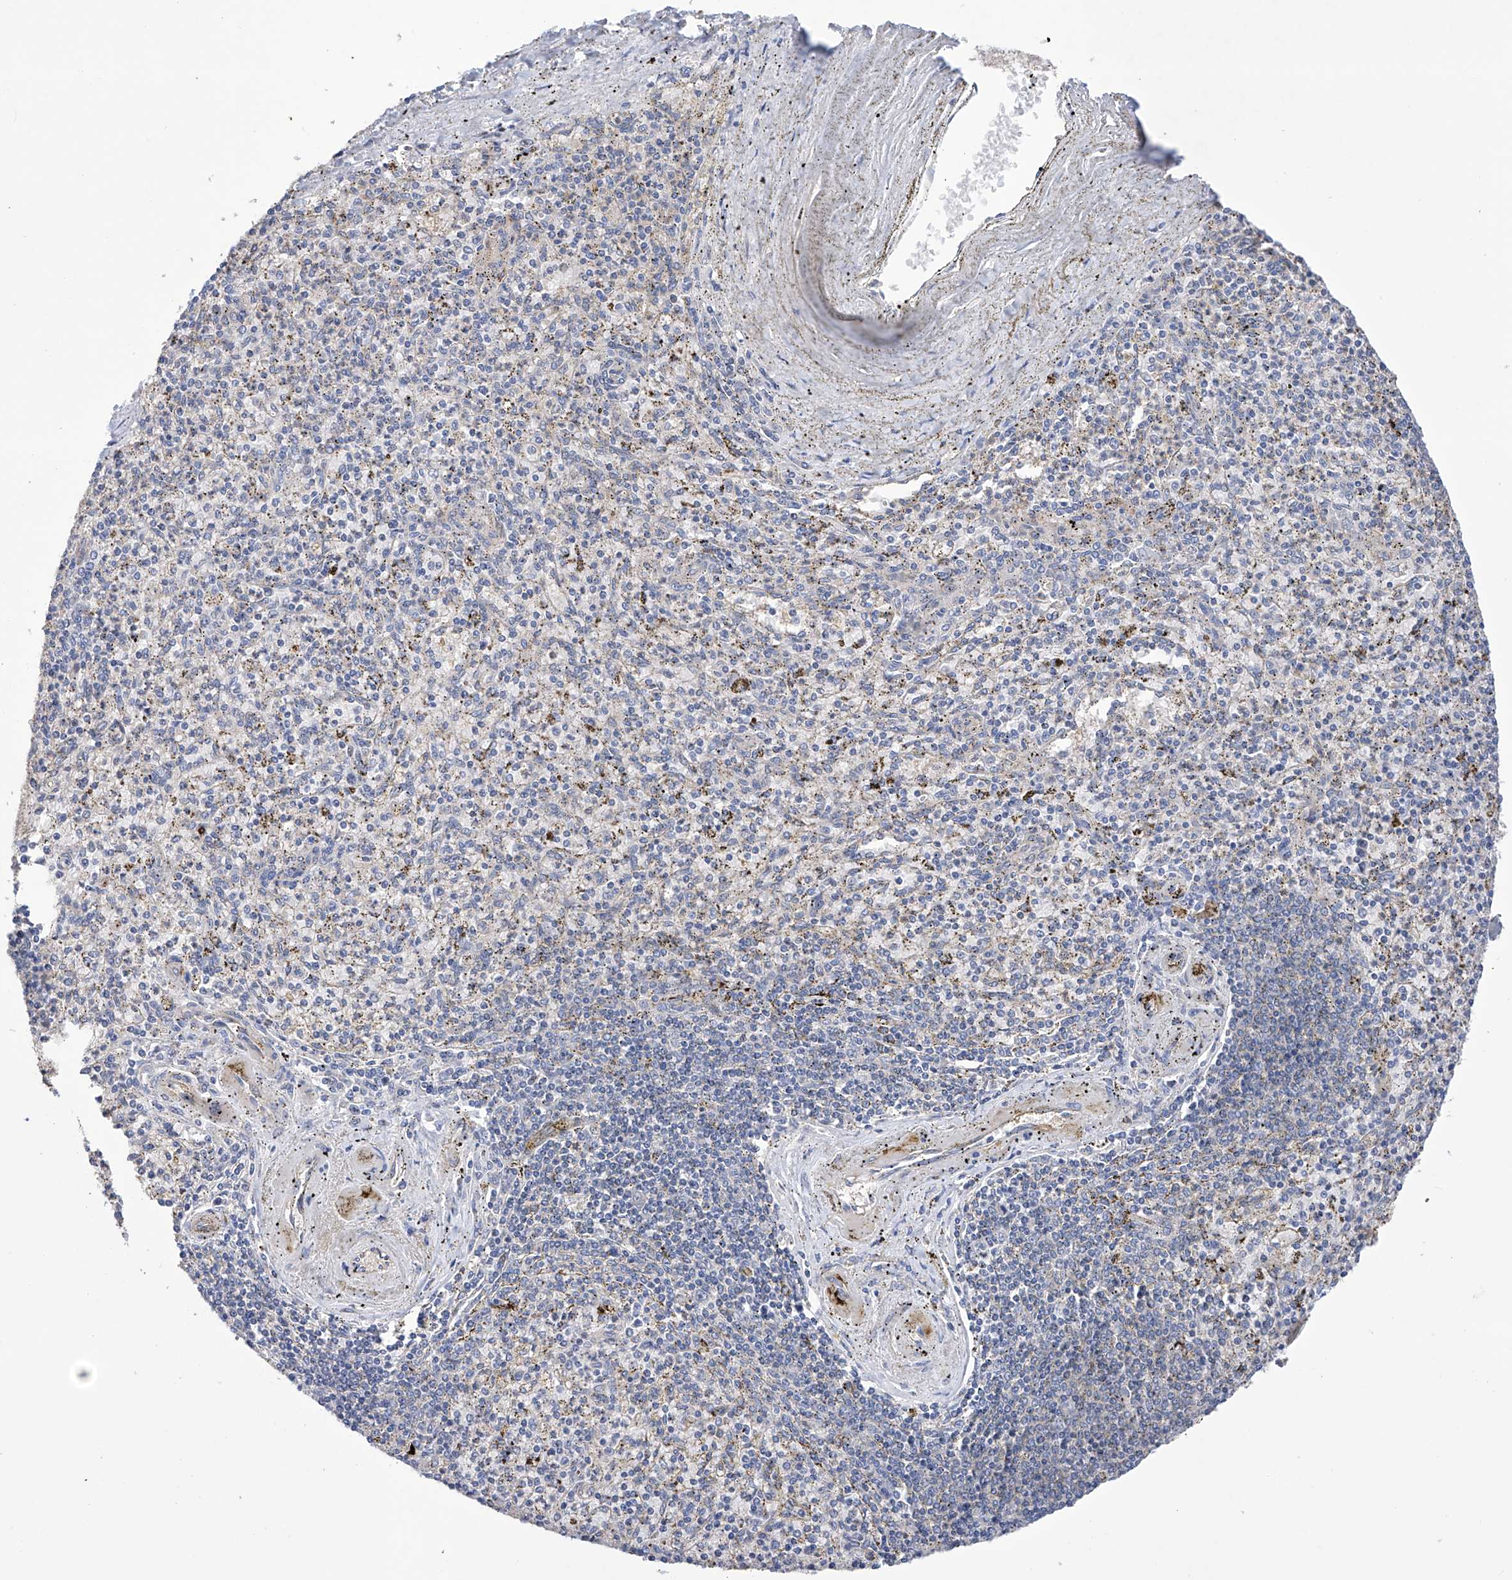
{"staining": {"intensity": "negative", "quantity": "none", "location": "none"}, "tissue": "spleen", "cell_type": "Cells in red pulp", "image_type": "normal", "snomed": [{"axis": "morphology", "description": "Normal tissue, NOS"}, {"axis": "topography", "description": "Spleen"}], "caption": "This is a image of immunohistochemistry (IHC) staining of unremarkable spleen, which shows no positivity in cells in red pulp.", "gene": "AFG1L", "patient": {"sex": "male", "age": 72}}